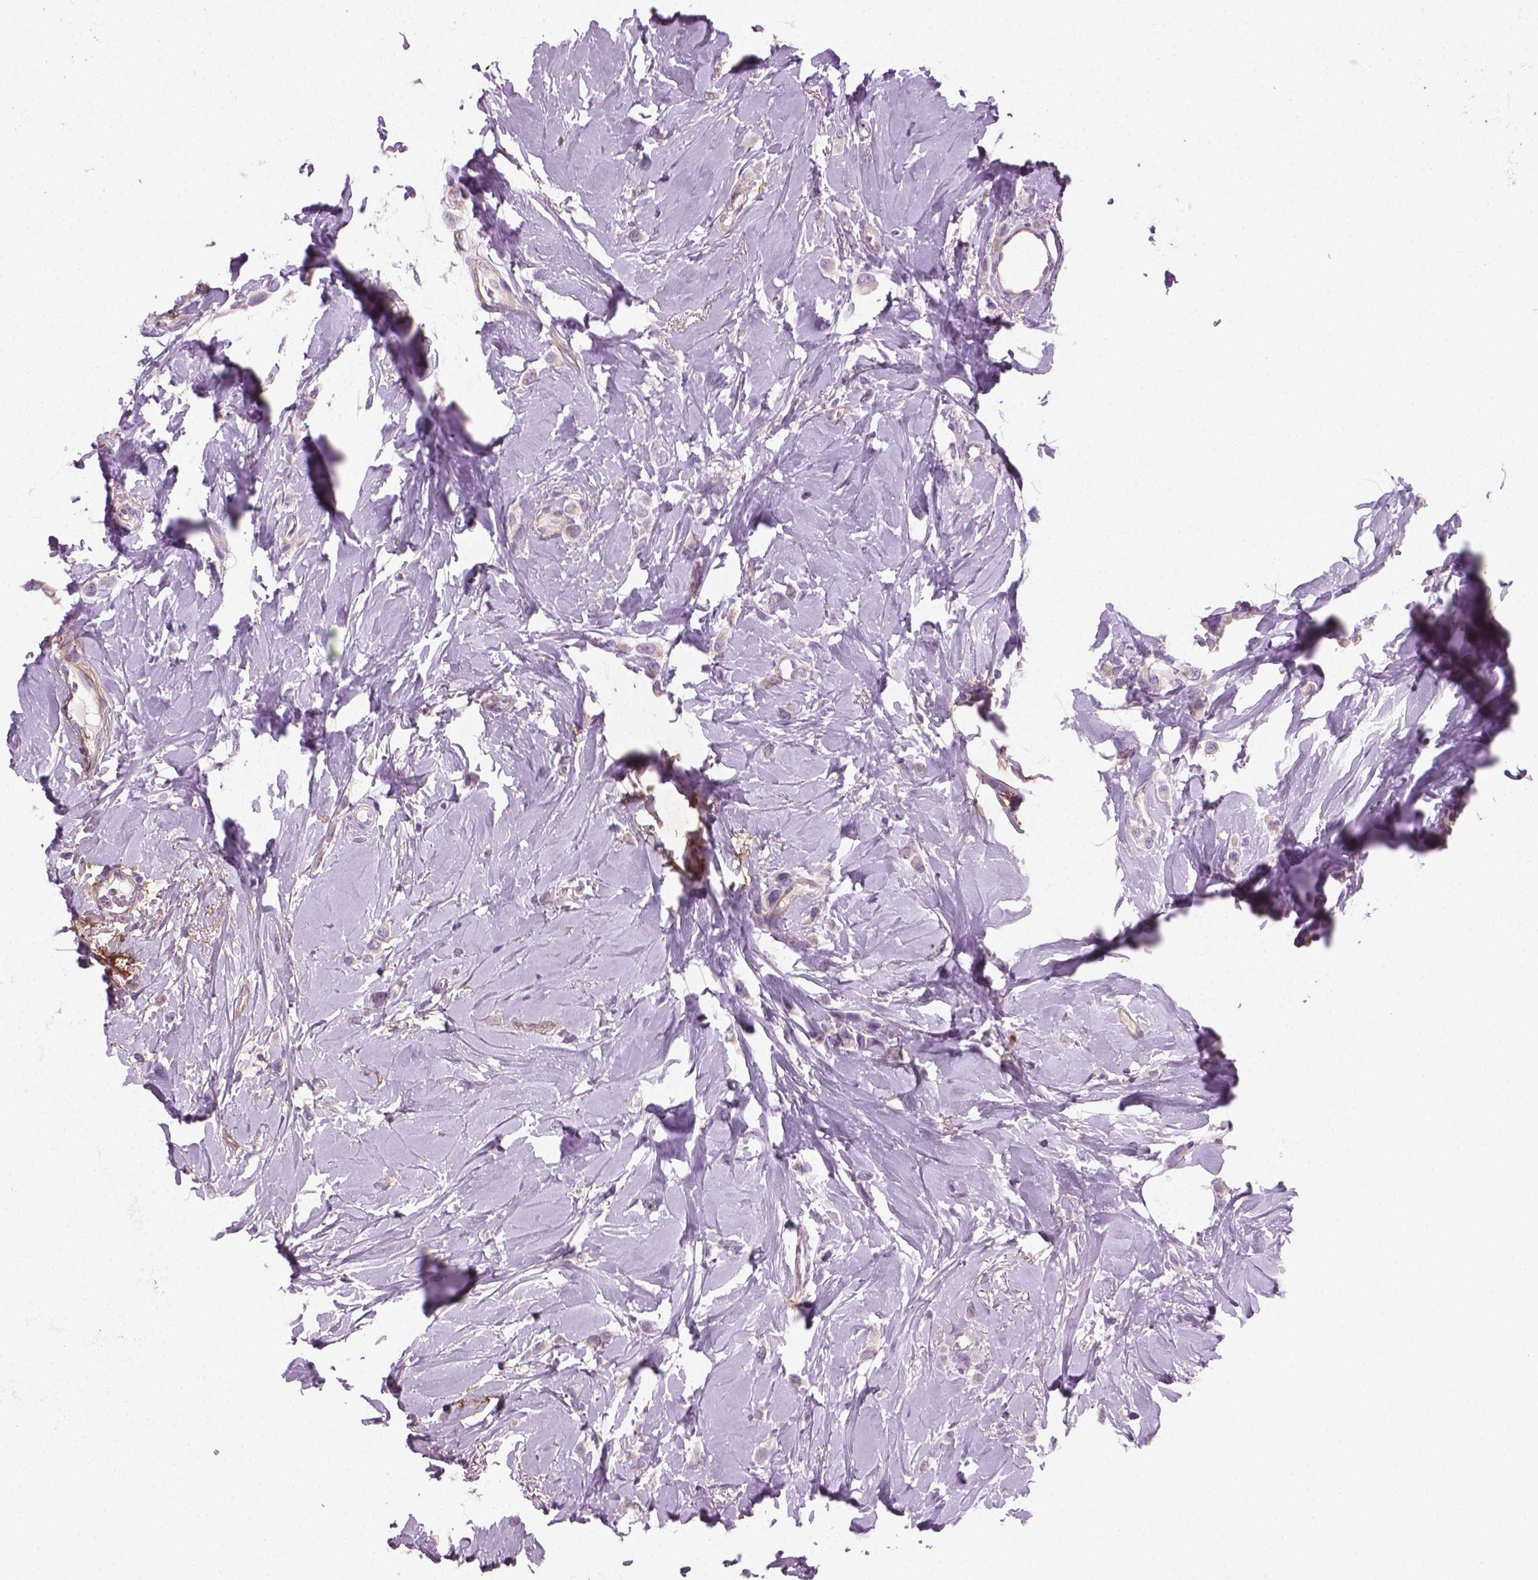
{"staining": {"intensity": "negative", "quantity": "none", "location": "none"}, "tissue": "breast cancer", "cell_type": "Tumor cells", "image_type": "cancer", "snomed": [{"axis": "morphology", "description": "Lobular carcinoma"}, {"axis": "topography", "description": "Breast"}], "caption": "Histopathology image shows no protein positivity in tumor cells of breast cancer tissue.", "gene": "PTX3", "patient": {"sex": "female", "age": 66}}